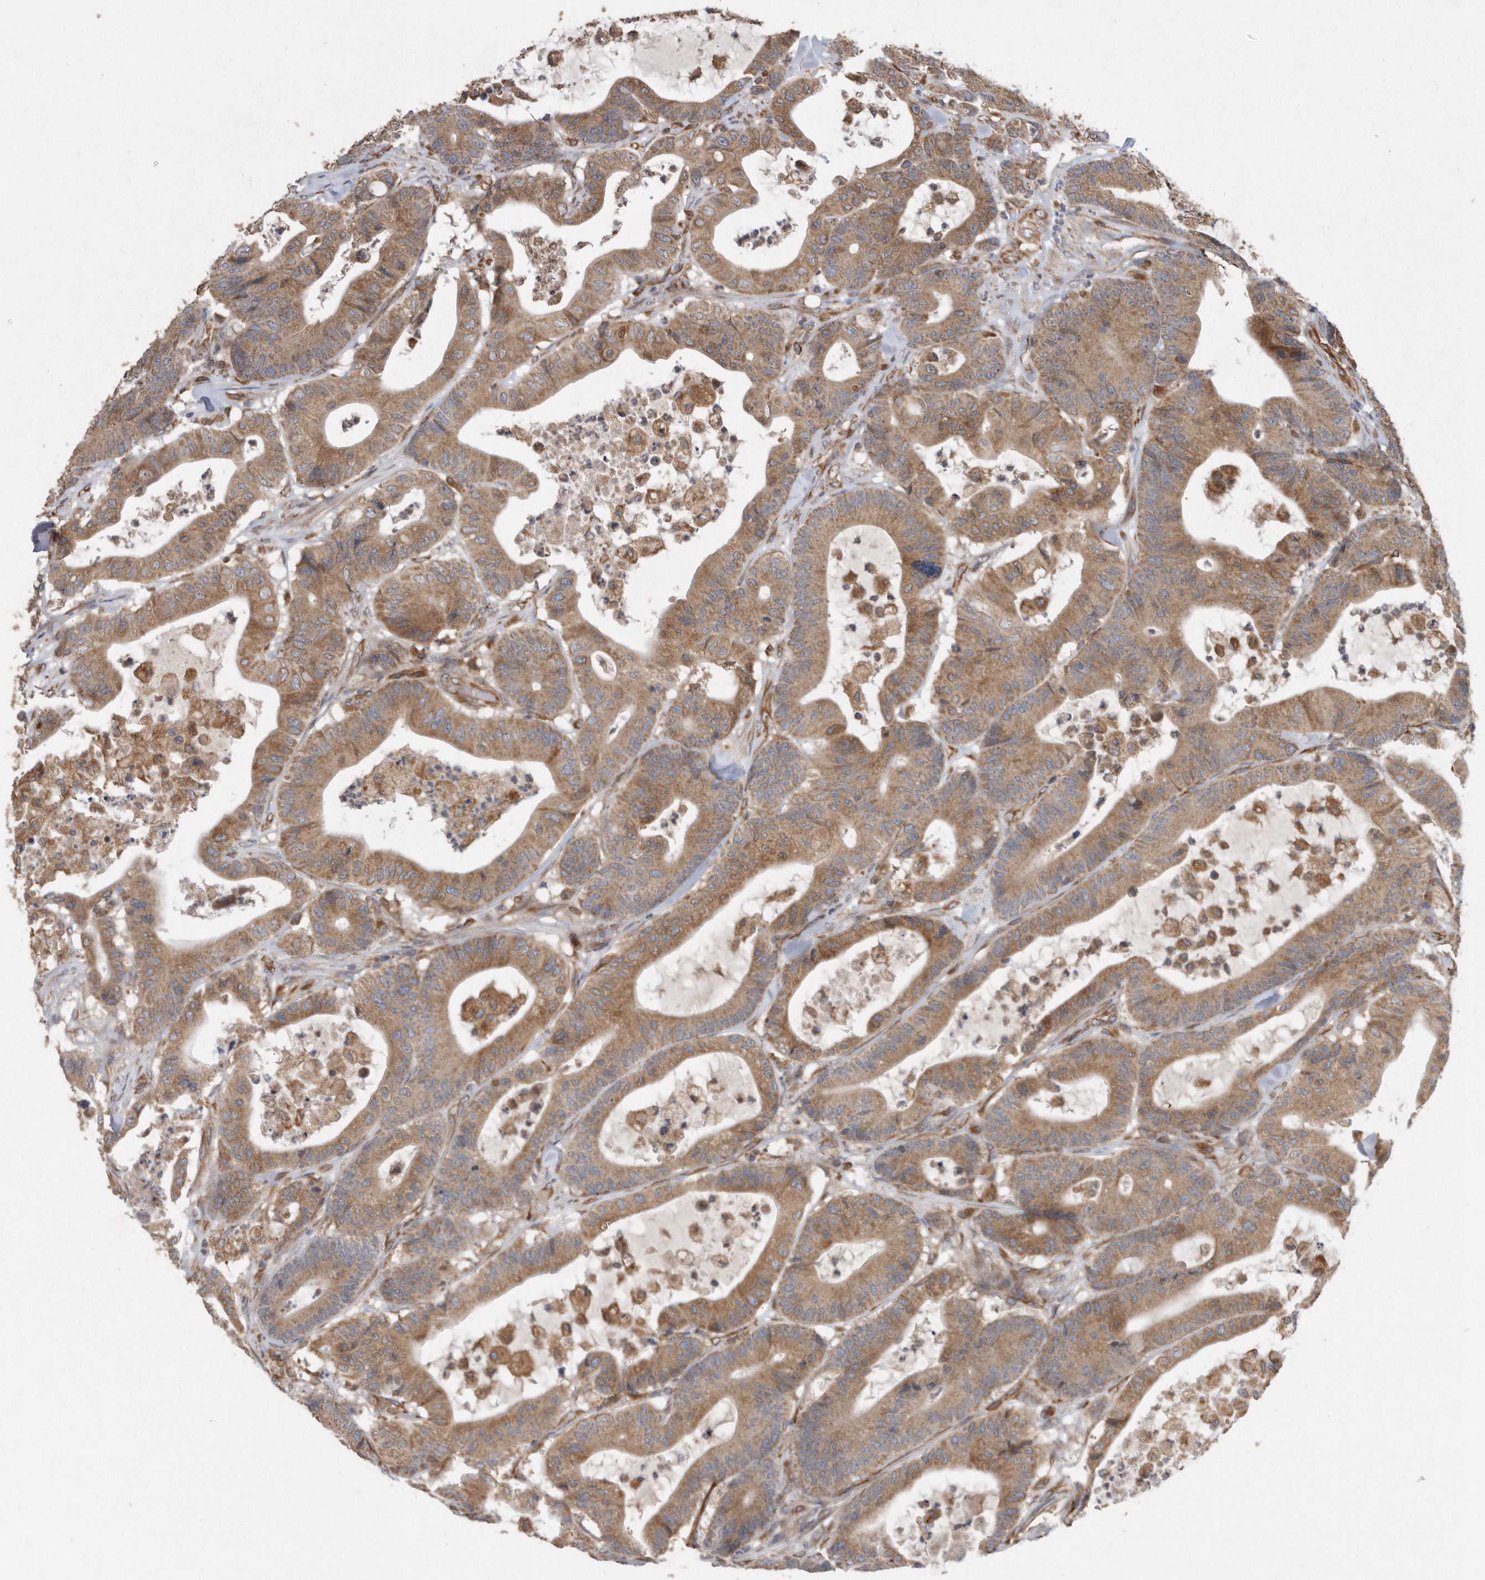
{"staining": {"intensity": "moderate", "quantity": ">75%", "location": "cytoplasmic/membranous"}, "tissue": "colorectal cancer", "cell_type": "Tumor cells", "image_type": "cancer", "snomed": [{"axis": "morphology", "description": "Adenocarcinoma, NOS"}, {"axis": "topography", "description": "Colon"}], "caption": "Adenocarcinoma (colorectal) stained with a brown dye reveals moderate cytoplasmic/membranous positive positivity in about >75% of tumor cells.", "gene": "PON2", "patient": {"sex": "female", "age": 84}}